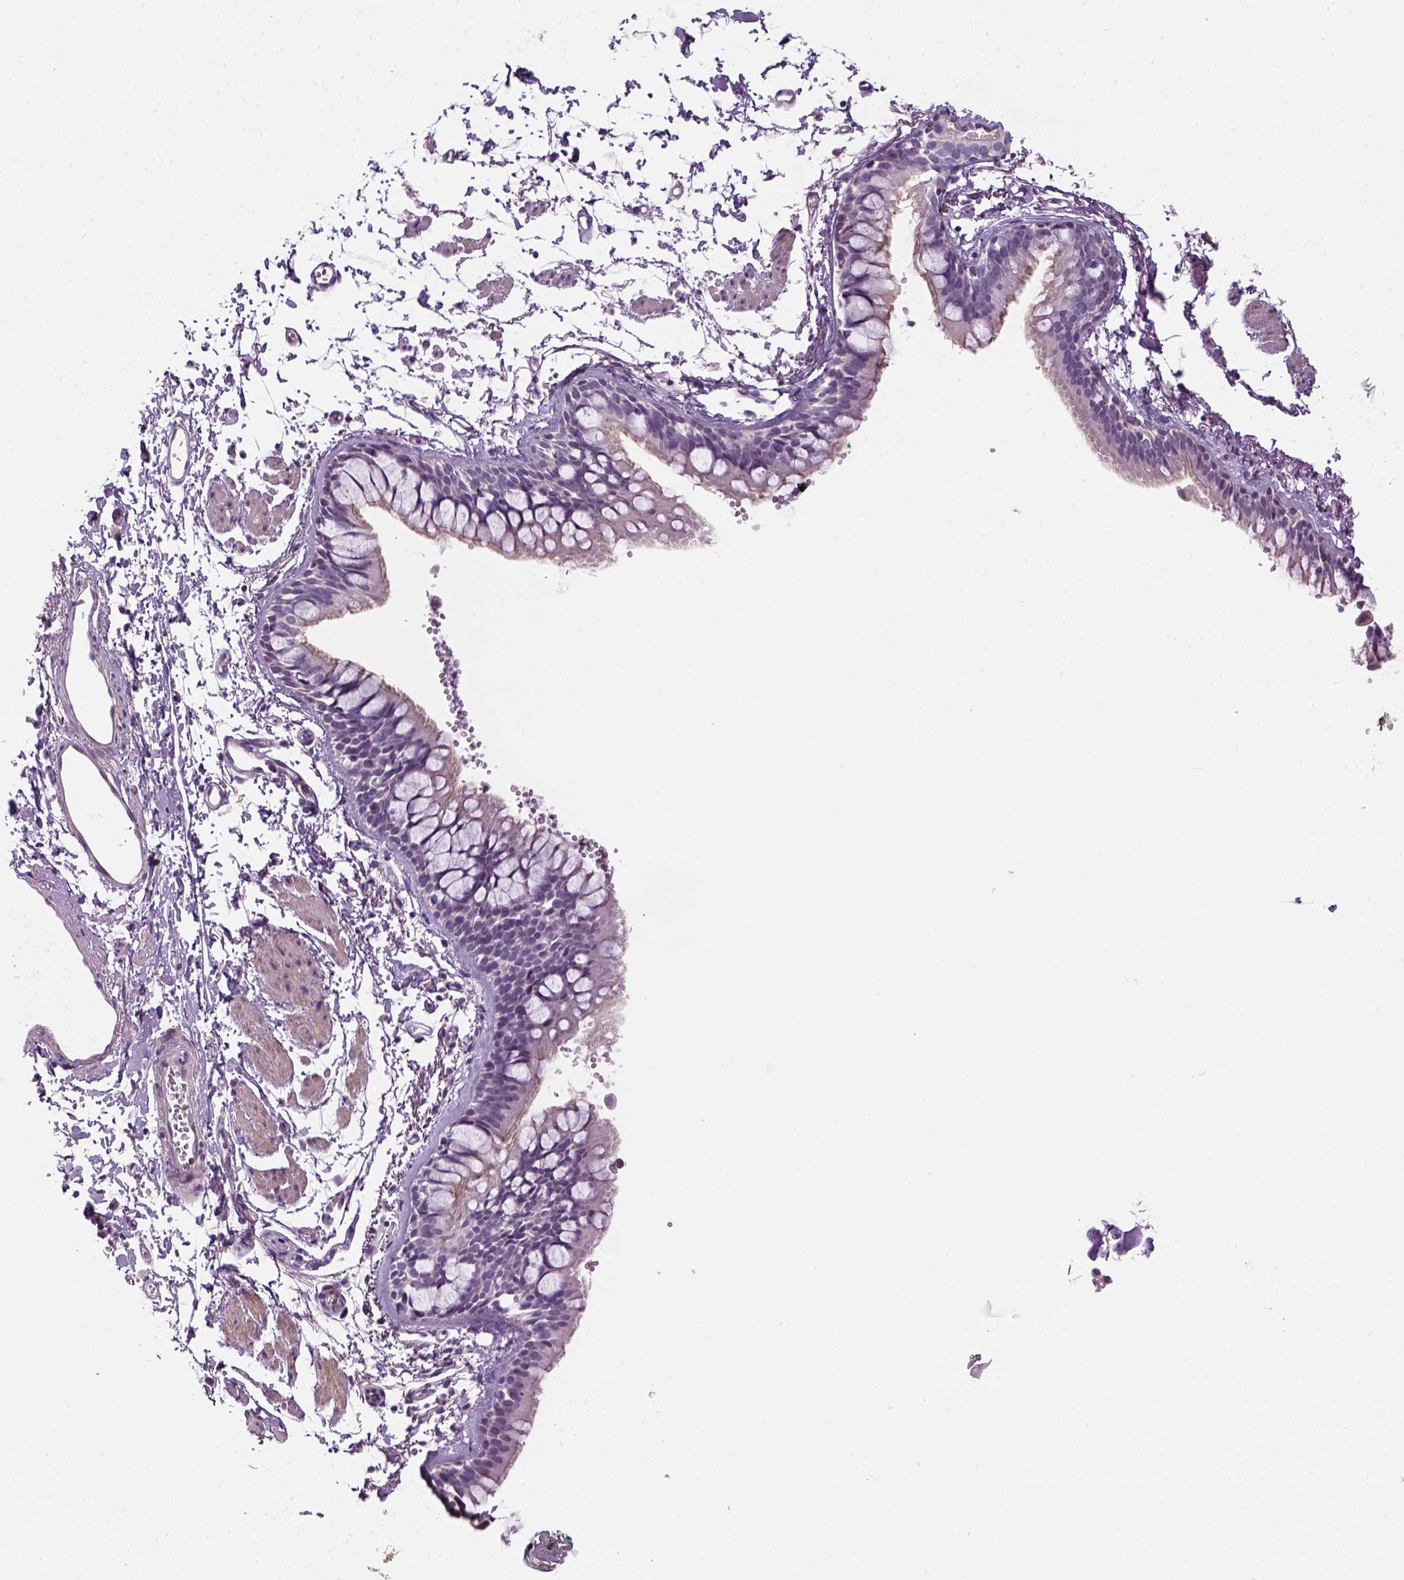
{"staining": {"intensity": "negative", "quantity": "none", "location": "none"}, "tissue": "bronchus", "cell_type": "Respiratory epithelial cells", "image_type": "normal", "snomed": [{"axis": "morphology", "description": "Normal tissue, NOS"}, {"axis": "topography", "description": "Cartilage tissue"}, {"axis": "topography", "description": "Bronchus"}], "caption": "Protein analysis of normal bronchus reveals no significant staining in respiratory epithelial cells.", "gene": "ELOVL3", "patient": {"sex": "female", "age": 59}}